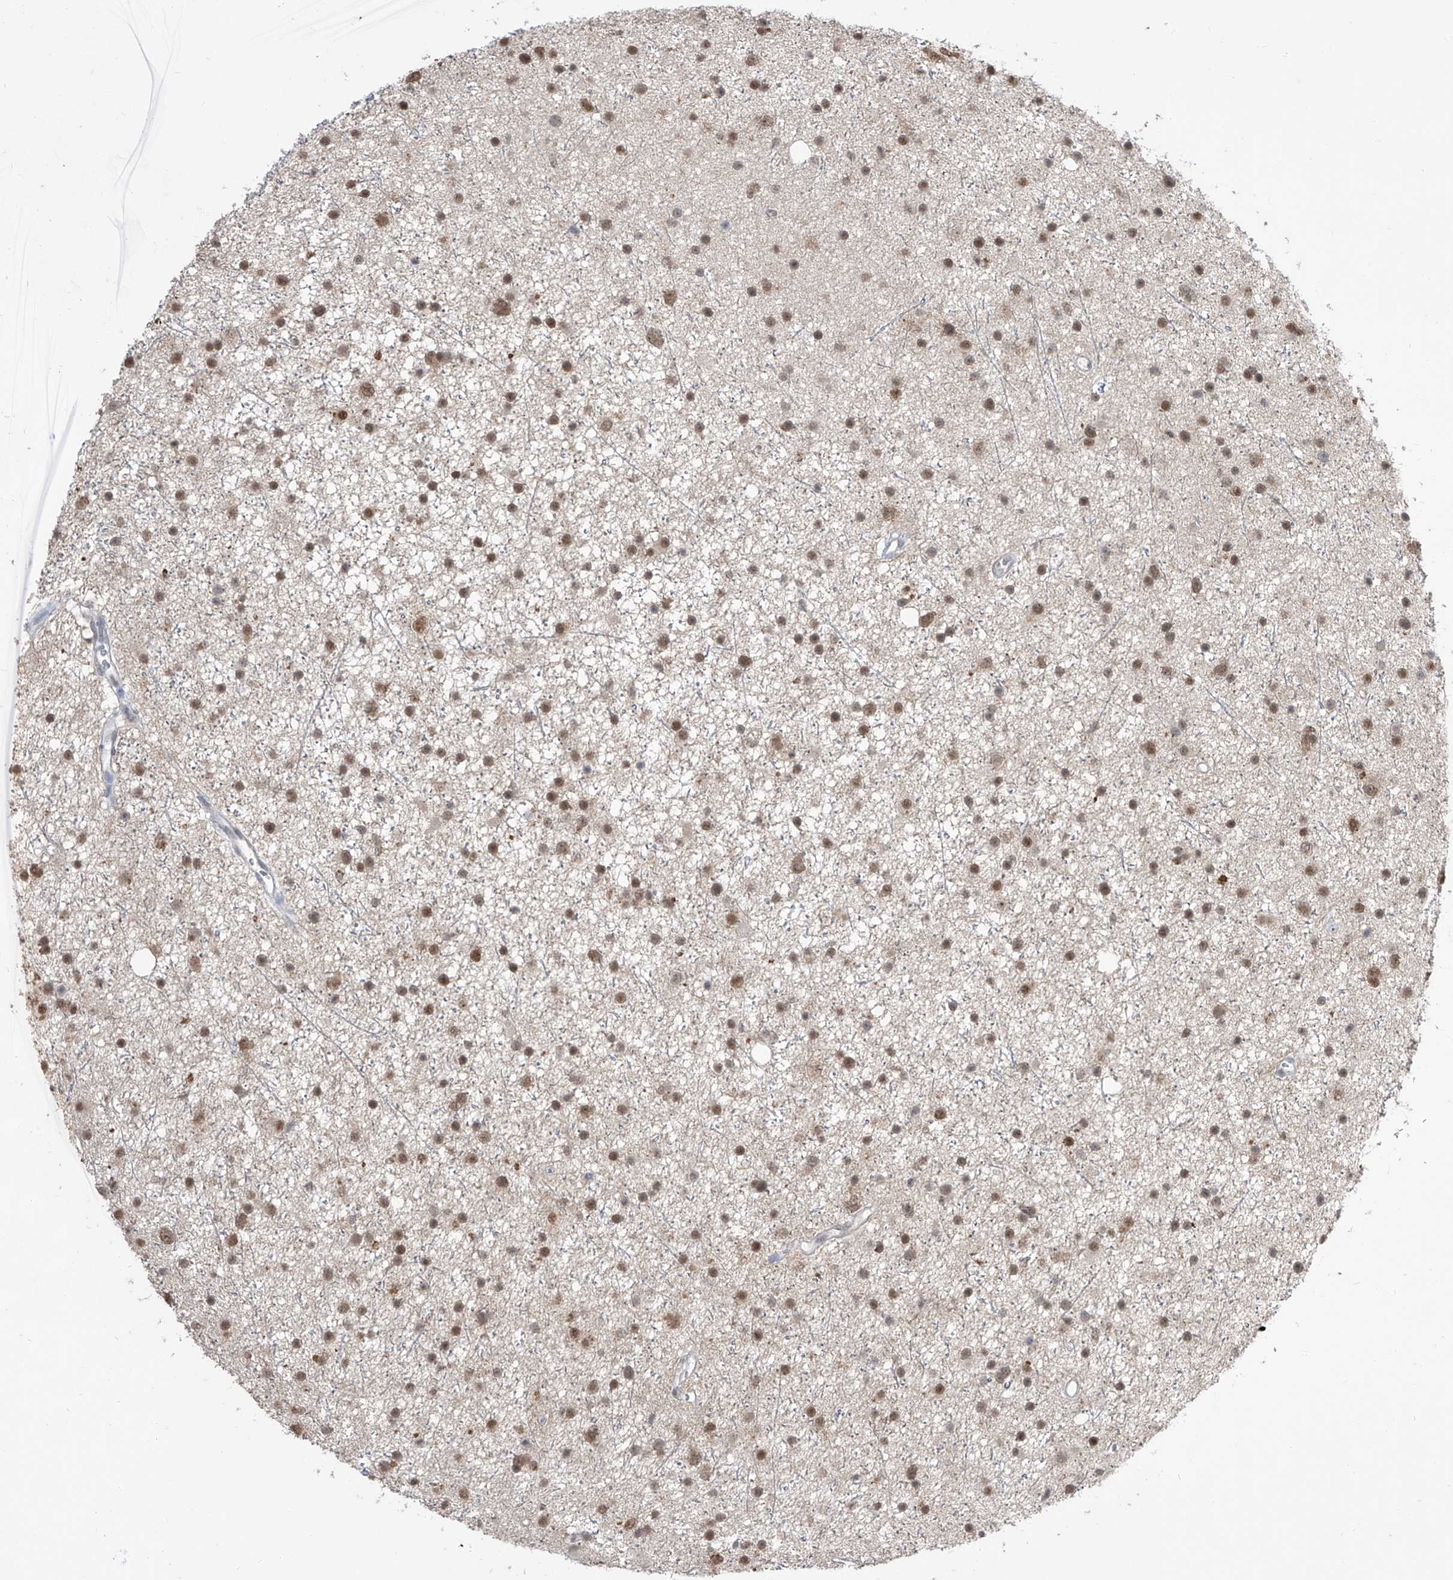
{"staining": {"intensity": "moderate", "quantity": ">75%", "location": "nuclear"}, "tissue": "glioma", "cell_type": "Tumor cells", "image_type": "cancer", "snomed": [{"axis": "morphology", "description": "Glioma, malignant, Low grade"}, {"axis": "topography", "description": "Cerebral cortex"}], "caption": "Protein staining displays moderate nuclear positivity in approximately >75% of tumor cells in glioma. (DAB (3,3'-diaminobenzidine) IHC, brown staining for protein, blue staining for nuclei).", "gene": "BROX", "patient": {"sex": "female", "age": 39}}